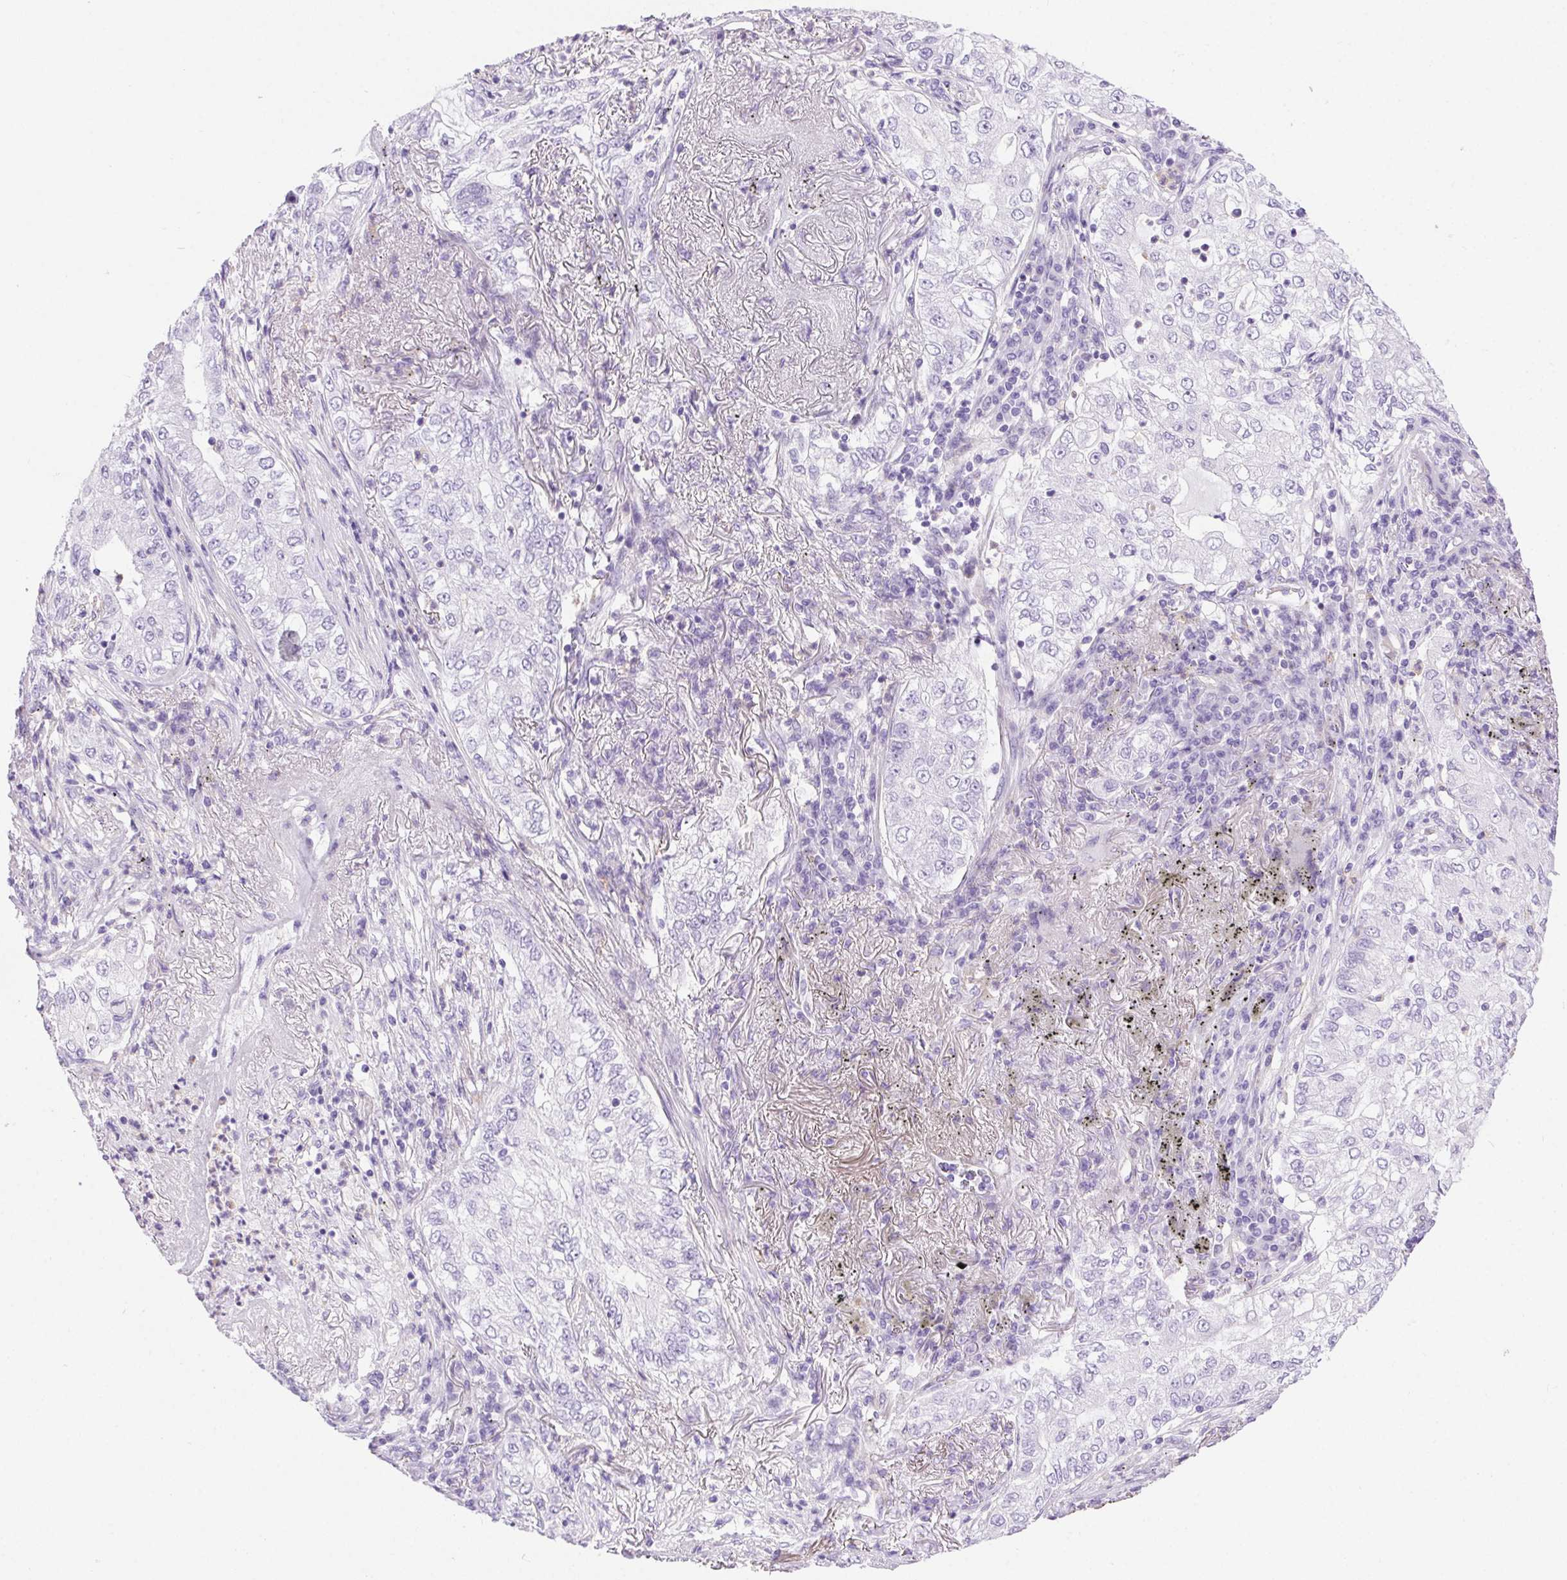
{"staining": {"intensity": "negative", "quantity": "none", "location": "none"}, "tissue": "lung cancer", "cell_type": "Tumor cells", "image_type": "cancer", "snomed": [{"axis": "morphology", "description": "Adenocarcinoma, NOS"}, {"axis": "topography", "description": "Lung"}], "caption": "Image shows no significant protein staining in tumor cells of lung cancer (adenocarcinoma). Brightfield microscopy of IHC stained with DAB (3,3'-diaminobenzidine) (brown) and hematoxylin (blue), captured at high magnification.", "gene": "SHCBP1L", "patient": {"sex": "female", "age": 73}}